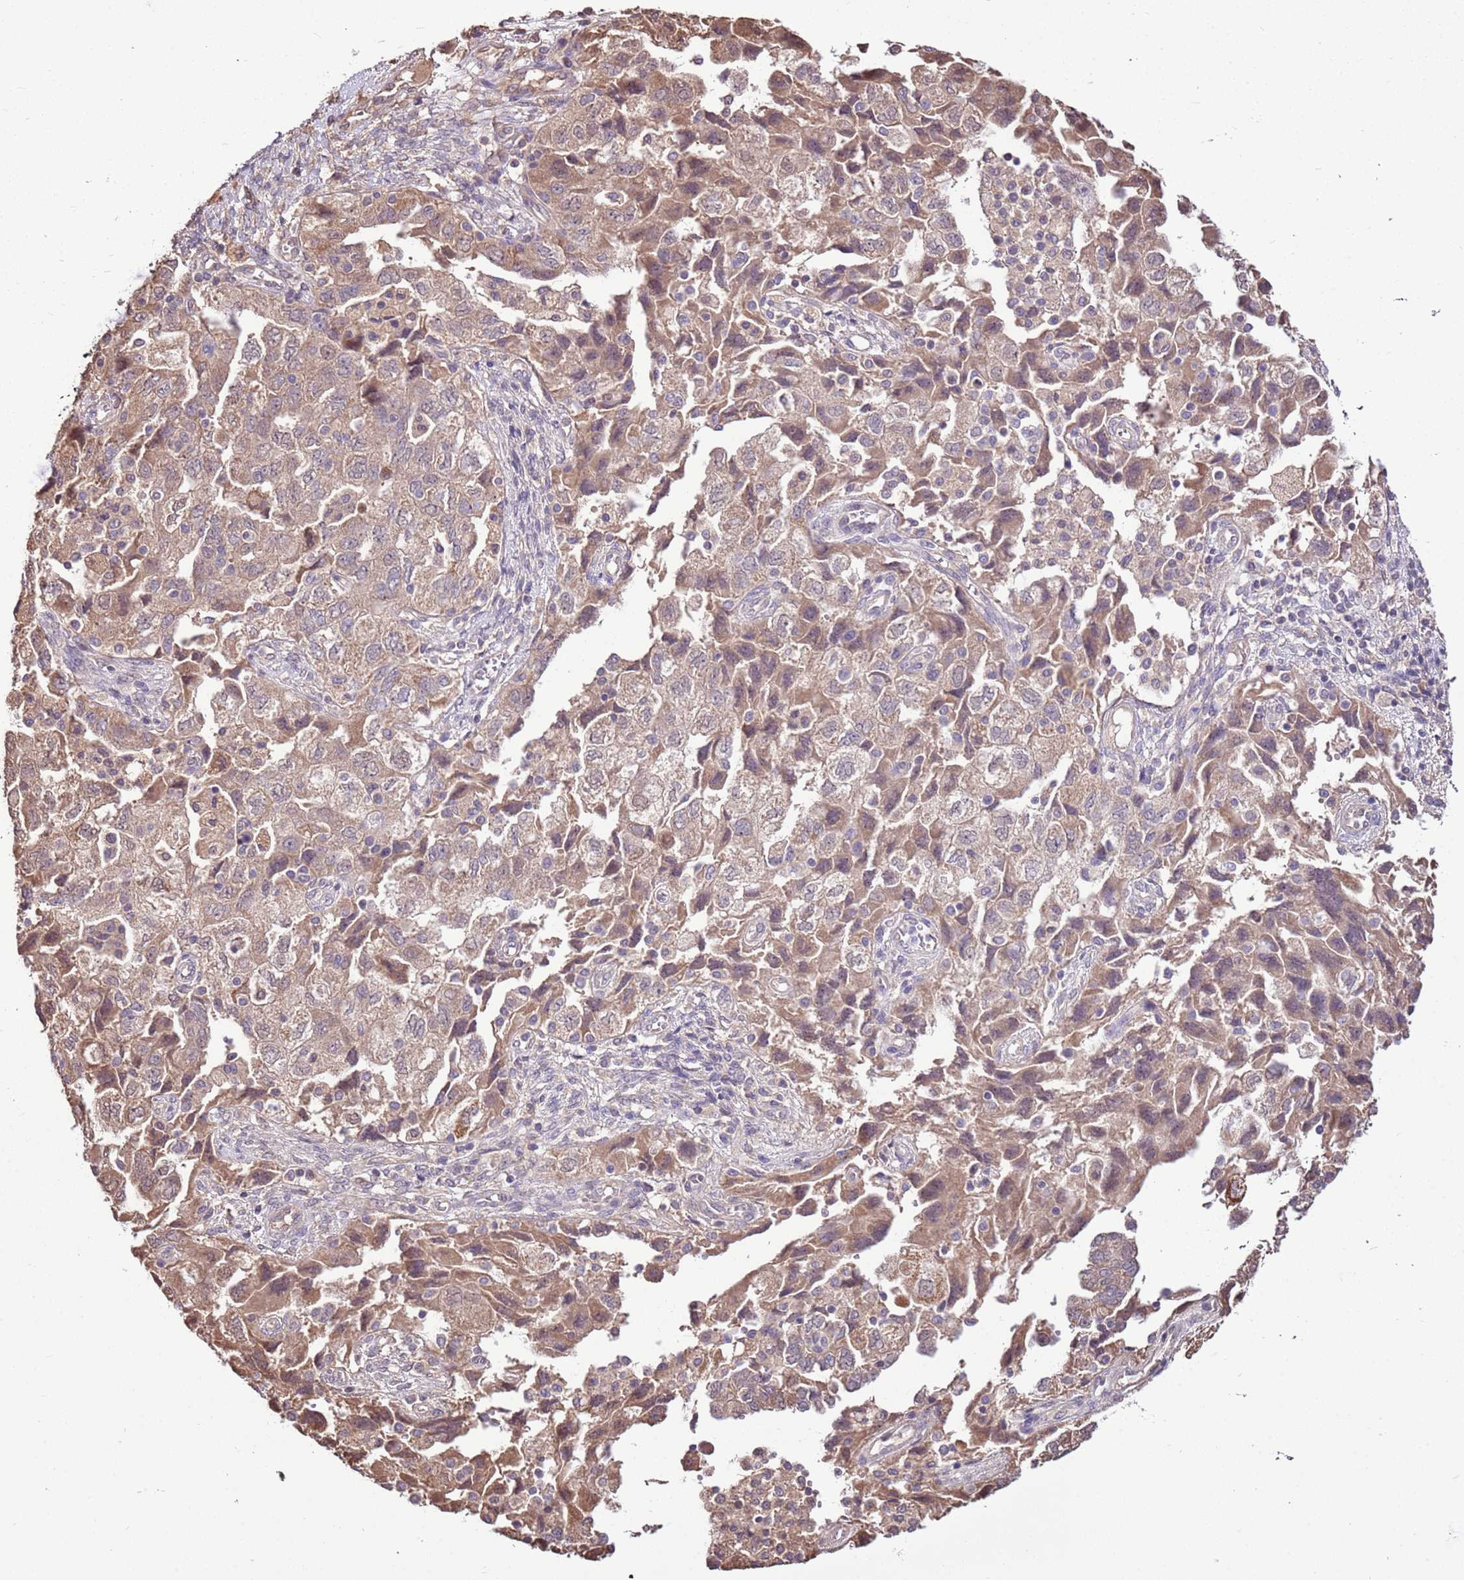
{"staining": {"intensity": "weak", "quantity": "<25%", "location": "cytoplasmic/membranous,nuclear"}, "tissue": "ovarian cancer", "cell_type": "Tumor cells", "image_type": "cancer", "snomed": [{"axis": "morphology", "description": "Carcinoma, NOS"}, {"axis": "morphology", "description": "Cystadenocarcinoma, serous, NOS"}, {"axis": "topography", "description": "Ovary"}], "caption": "This micrograph is of ovarian cancer stained with immunohistochemistry (IHC) to label a protein in brown with the nuclei are counter-stained blue. There is no staining in tumor cells.", "gene": "BBS5", "patient": {"sex": "female", "age": 69}}